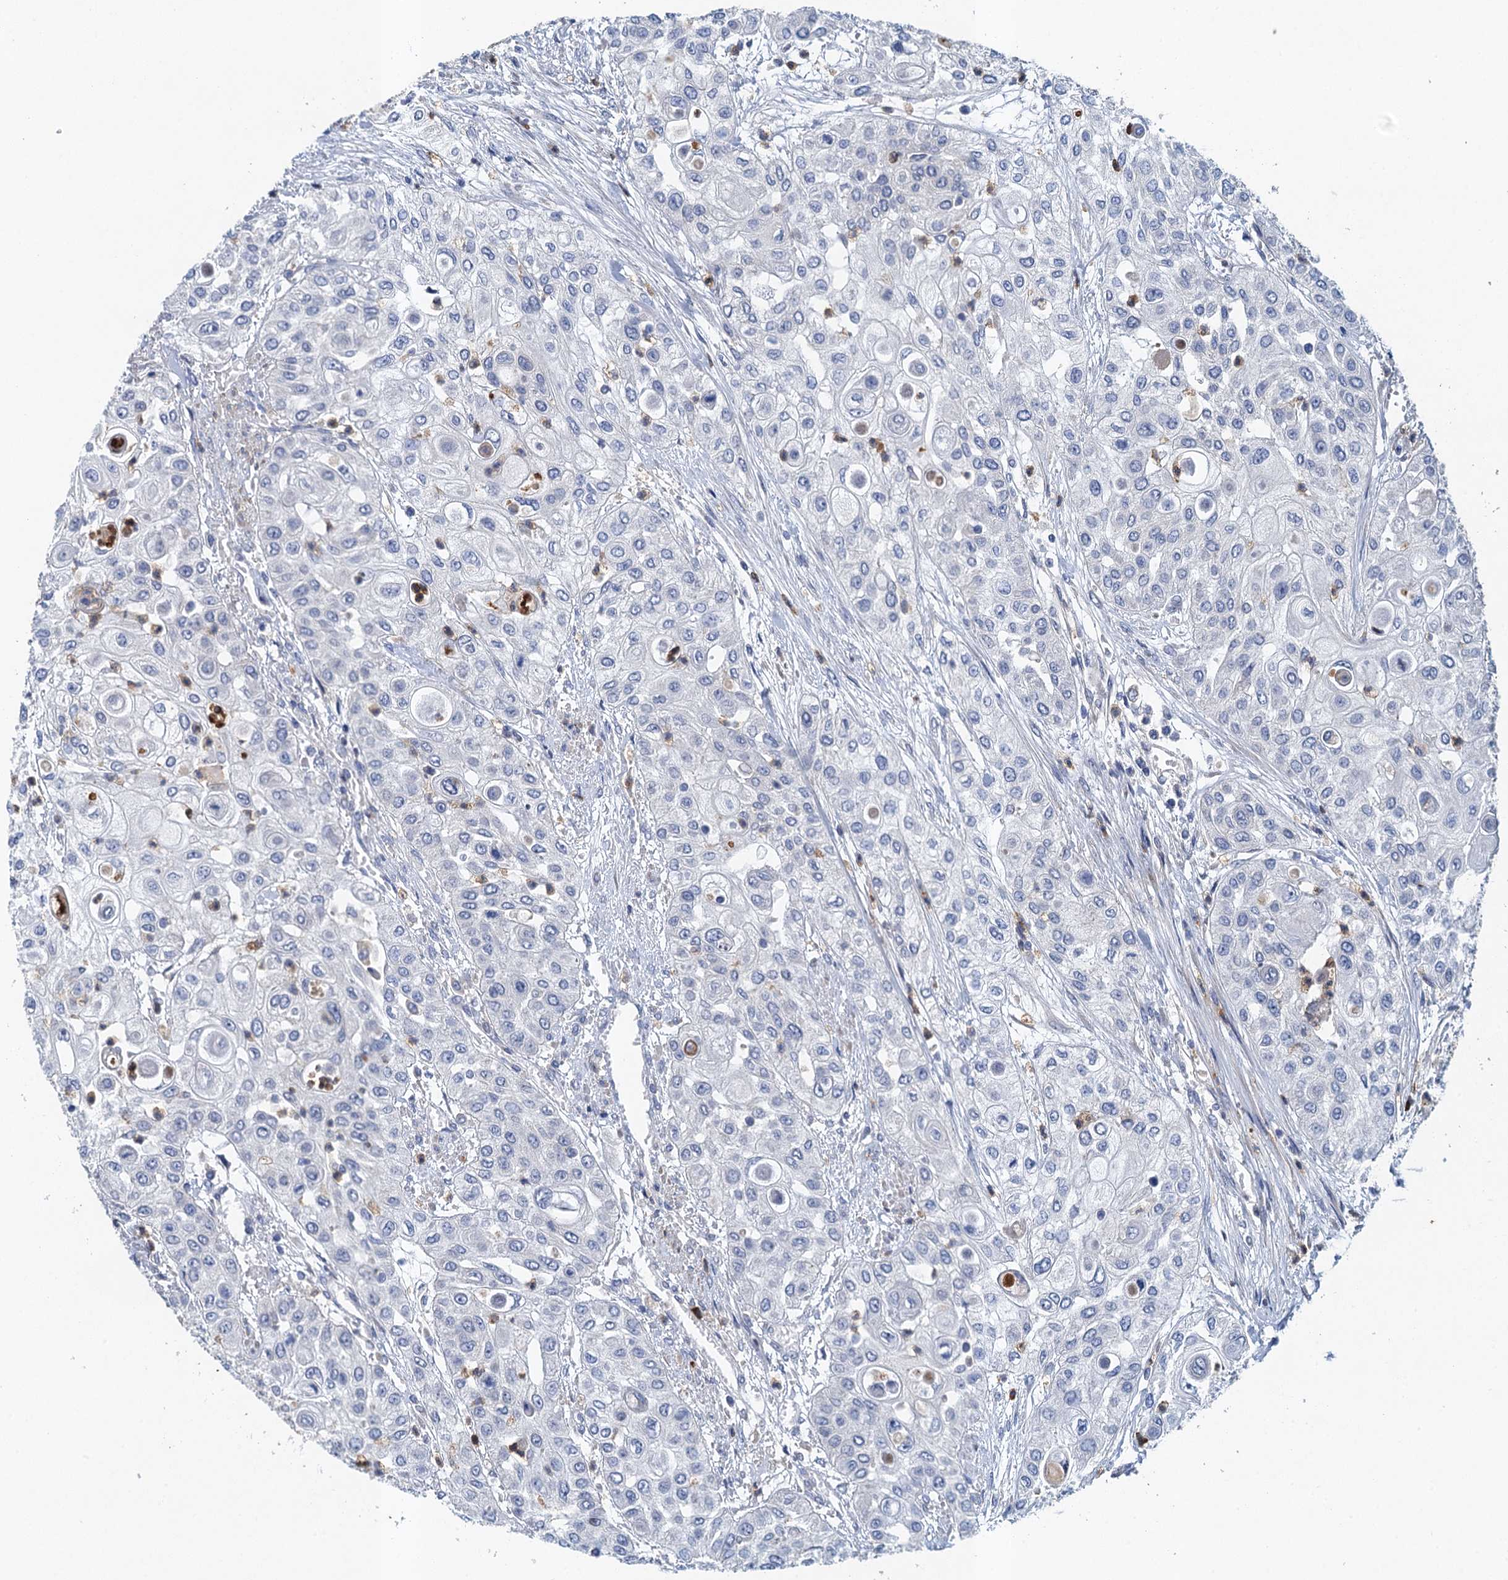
{"staining": {"intensity": "negative", "quantity": "none", "location": "none"}, "tissue": "urothelial cancer", "cell_type": "Tumor cells", "image_type": "cancer", "snomed": [{"axis": "morphology", "description": "Urothelial carcinoma, High grade"}, {"axis": "topography", "description": "Urinary bladder"}], "caption": "This is an IHC image of human high-grade urothelial carcinoma. There is no positivity in tumor cells.", "gene": "TPCN1", "patient": {"sex": "female", "age": 79}}